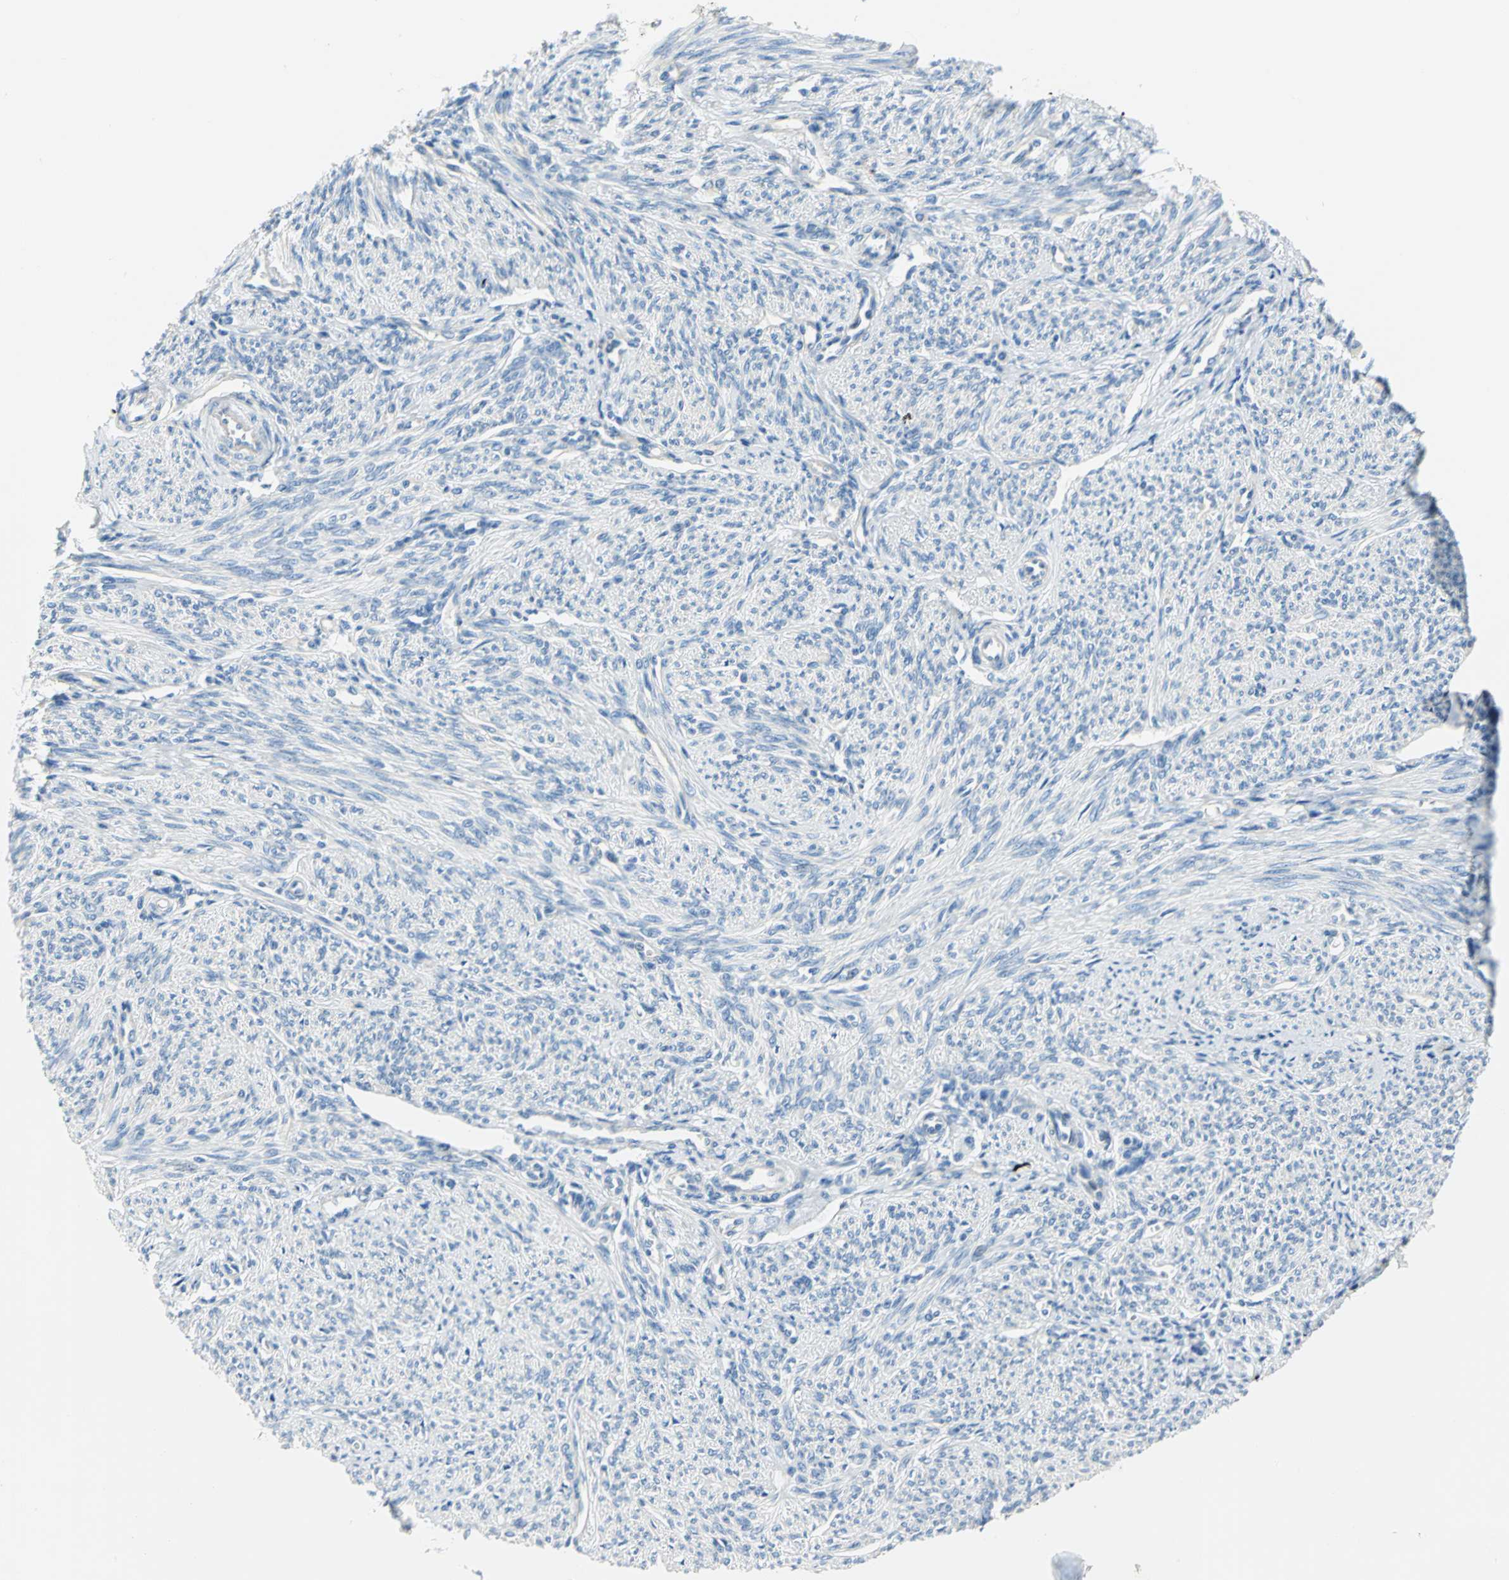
{"staining": {"intensity": "negative", "quantity": "none", "location": "none"}, "tissue": "smooth muscle", "cell_type": "Smooth muscle cells", "image_type": "normal", "snomed": [{"axis": "morphology", "description": "Normal tissue, NOS"}, {"axis": "topography", "description": "Smooth muscle"}], "caption": "Immunohistochemistry image of normal smooth muscle: smooth muscle stained with DAB (3,3'-diaminobenzidine) shows no significant protein positivity in smooth muscle cells.", "gene": "TRIM25", "patient": {"sex": "female", "age": 65}}